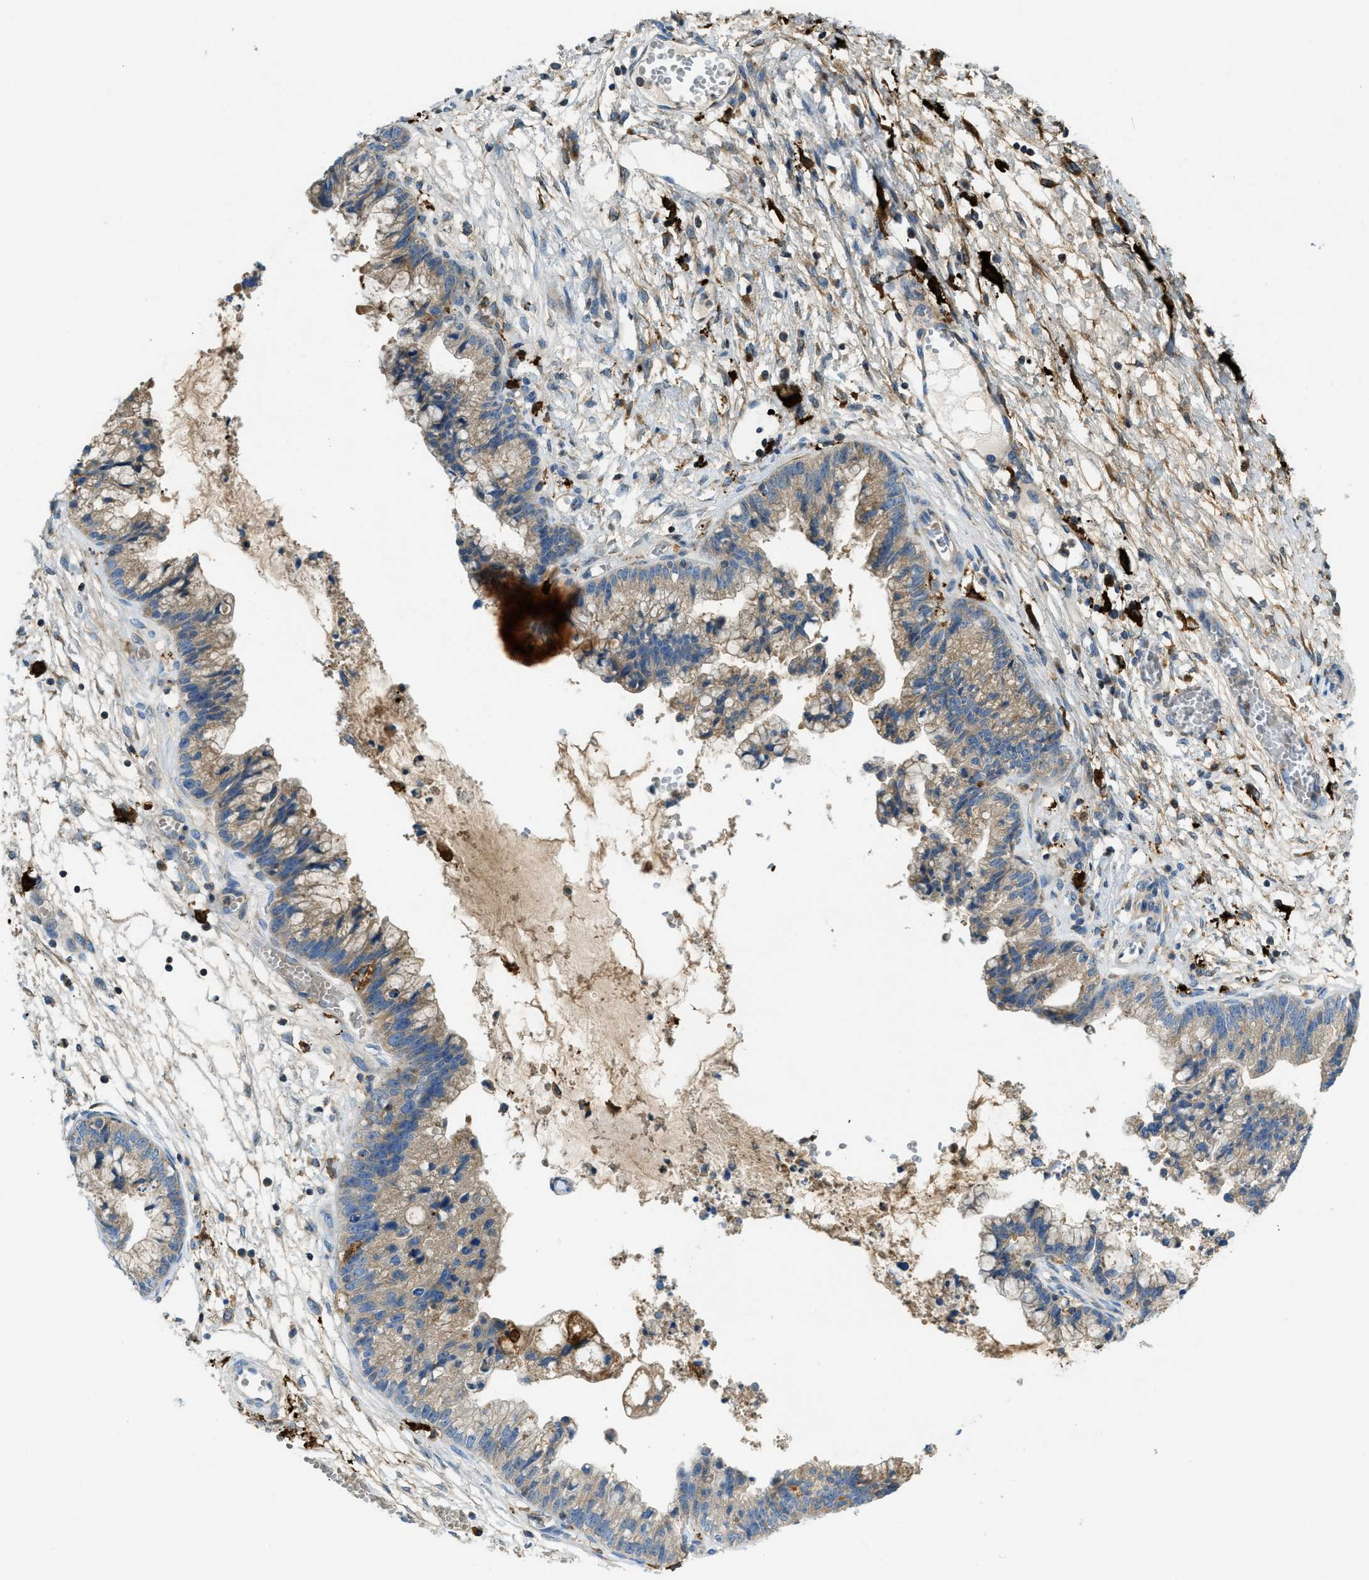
{"staining": {"intensity": "moderate", "quantity": ">75%", "location": "cytoplasmic/membranous"}, "tissue": "cervical cancer", "cell_type": "Tumor cells", "image_type": "cancer", "snomed": [{"axis": "morphology", "description": "Adenocarcinoma, NOS"}, {"axis": "topography", "description": "Cervix"}], "caption": "An IHC image of tumor tissue is shown. Protein staining in brown labels moderate cytoplasmic/membranous positivity in cervical adenocarcinoma within tumor cells. (brown staining indicates protein expression, while blue staining denotes nuclei).", "gene": "RFFL", "patient": {"sex": "female", "age": 44}}